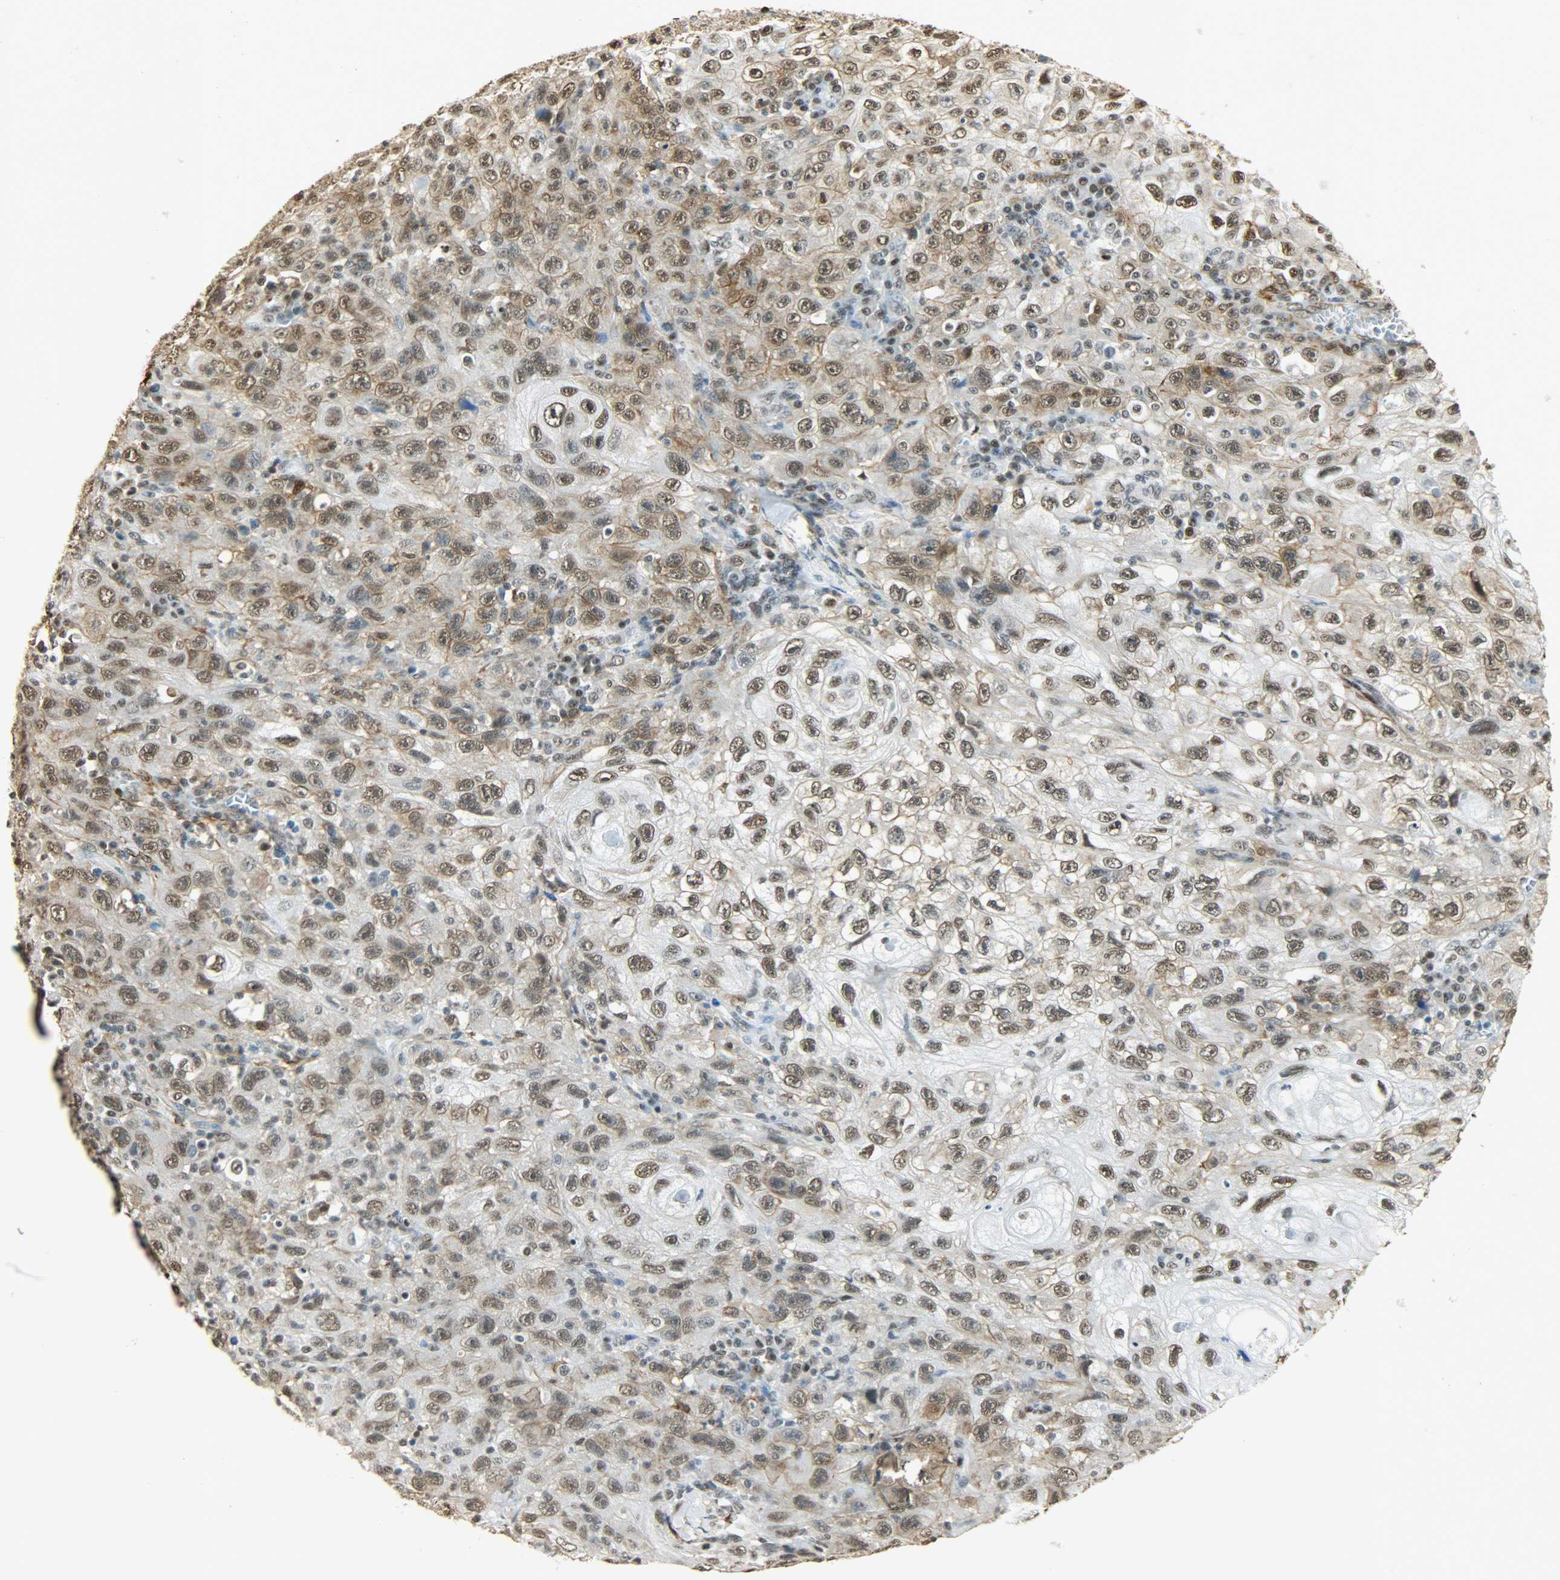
{"staining": {"intensity": "moderate", "quantity": ">75%", "location": "nuclear"}, "tissue": "skin cancer", "cell_type": "Tumor cells", "image_type": "cancer", "snomed": [{"axis": "morphology", "description": "Squamous cell carcinoma, NOS"}, {"axis": "topography", "description": "Skin"}], "caption": "Immunohistochemical staining of skin squamous cell carcinoma demonstrates medium levels of moderate nuclear protein expression in approximately >75% of tumor cells.", "gene": "NGFR", "patient": {"sex": "male", "age": 75}}